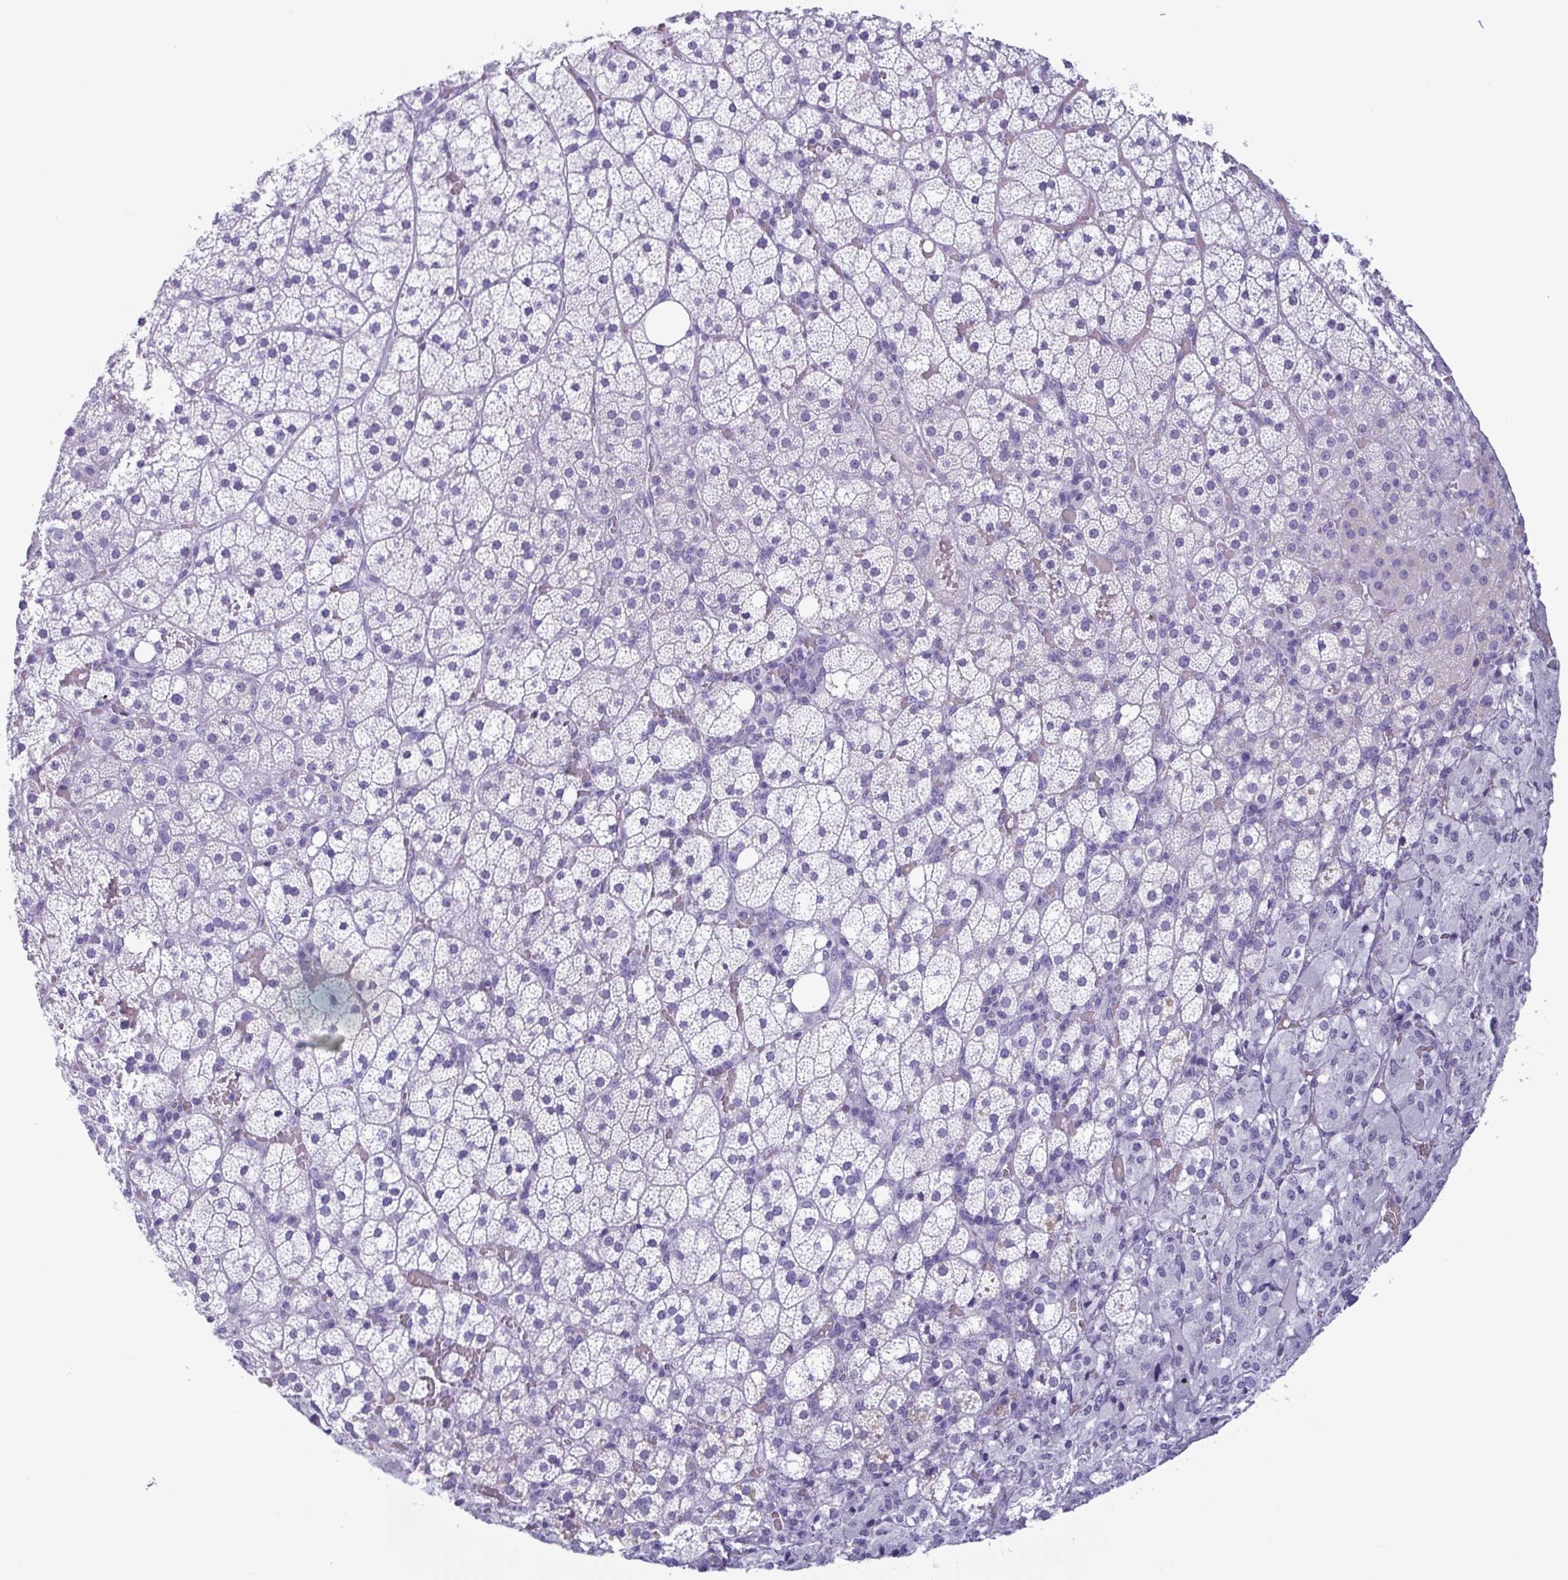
{"staining": {"intensity": "negative", "quantity": "none", "location": "none"}, "tissue": "adrenal gland", "cell_type": "Glandular cells", "image_type": "normal", "snomed": [{"axis": "morphology", "description": "Normal tissue, NOS"}, {"axis": "topography", "description": "Adrenal gland"}], "caption": "DAB (3,3'-diaminobenzidine) immunohistochemical staining of unremarkable adrenal gland reveals no significant expression in glandular cells. (DAB (3,3'-diaminobenzidine) IHC with hematoxylin counter stain).", "gene": "LTF", "patient": {"sex": "male", "age": 53}}